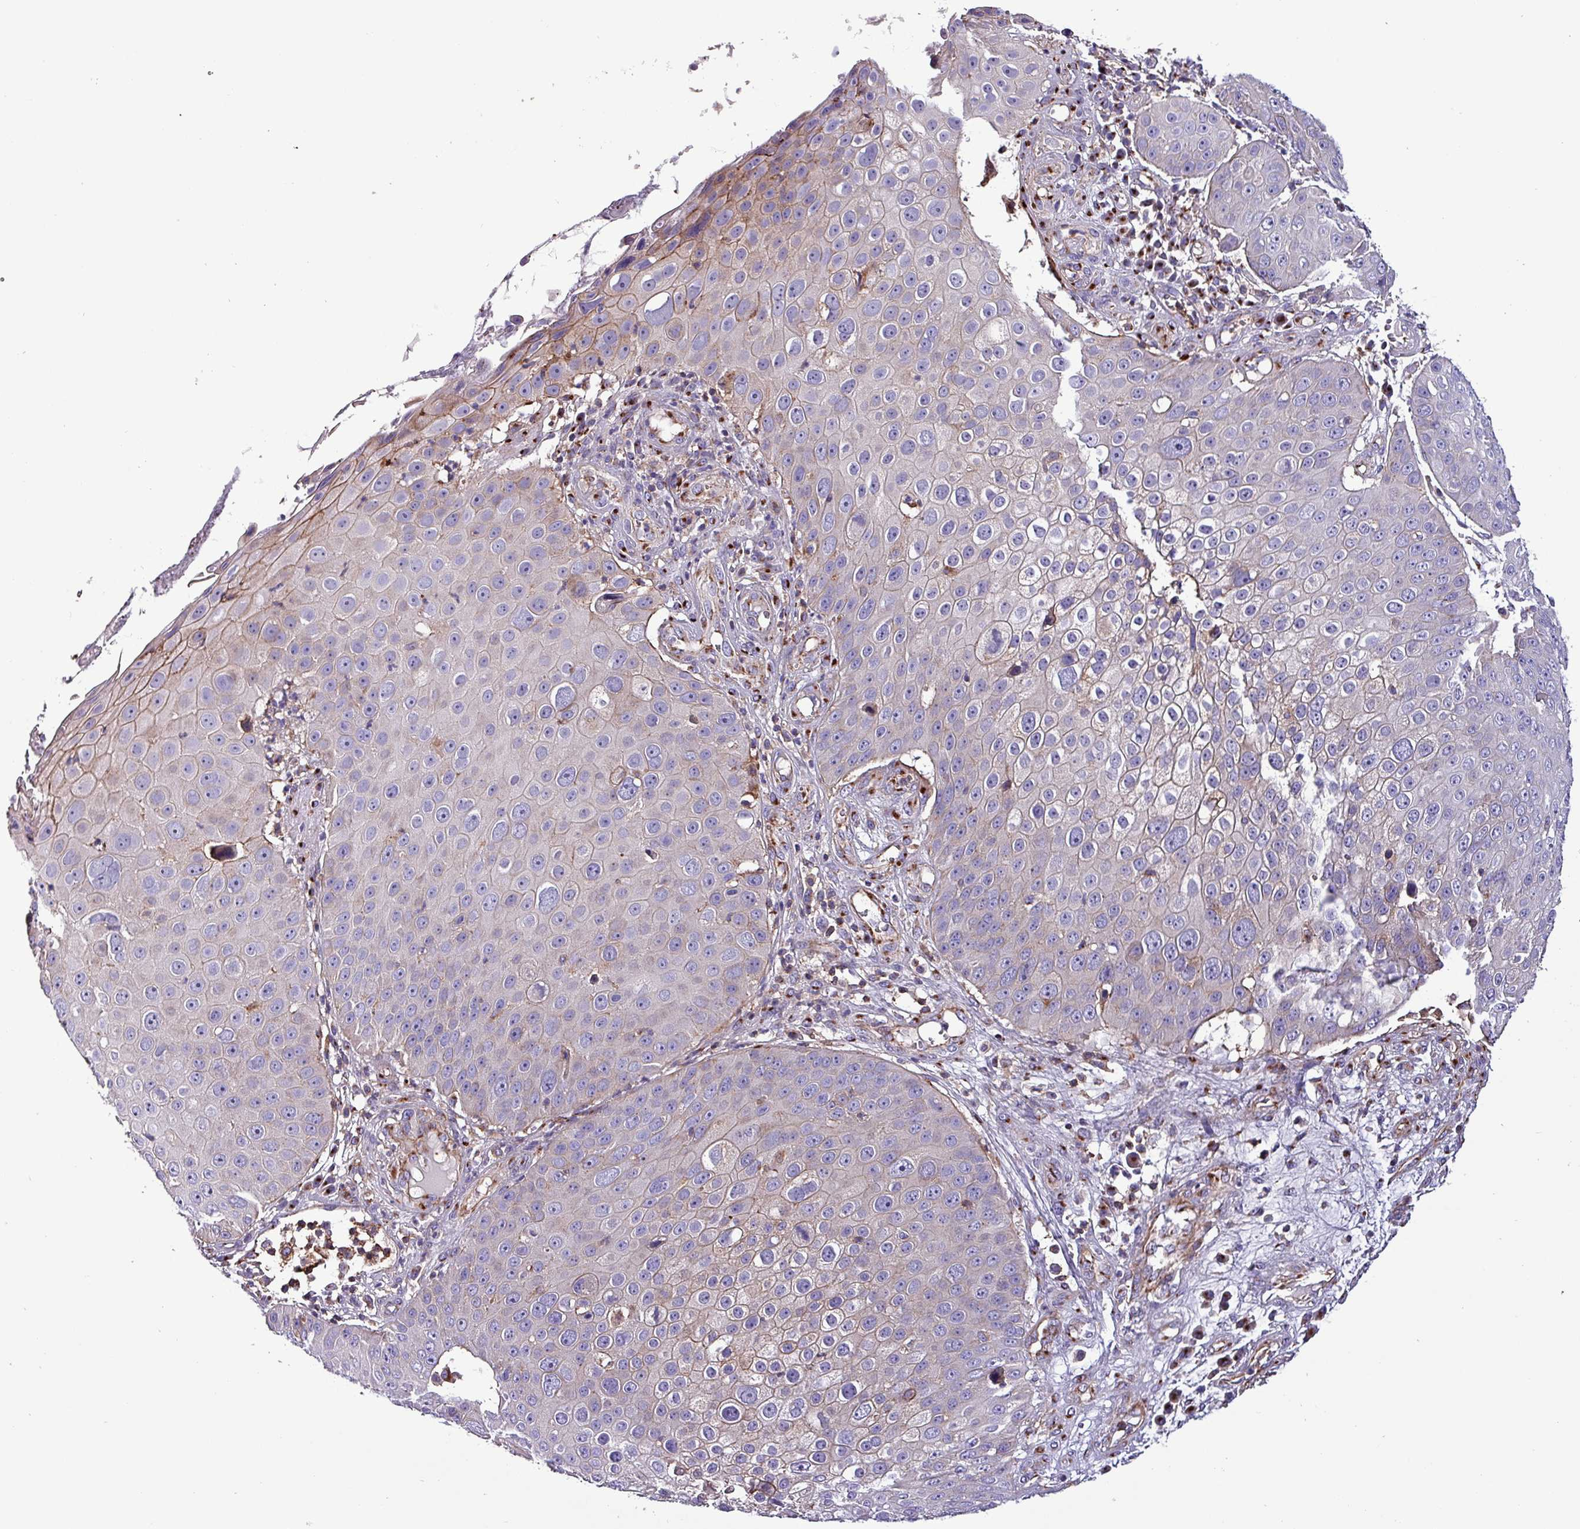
{"staining": {"intensity": "negative", "quantity": "none", "location": "none"}, "tissue": "skin cancer", "cell_type": "Tumor cells", "image_type": "cancer", "snomed": [{"axis": "morphology", "description": "Squamous cell carcinoma, NOS"}, {"axis": "topography", "description": "Skin"}], "caption": "Human skin cancer stained for a protein using immunohistochemistry exhibits no staining in tumor cells.", "gene": "VAMP4", "patient": {"sex": "male", "age": 71}}